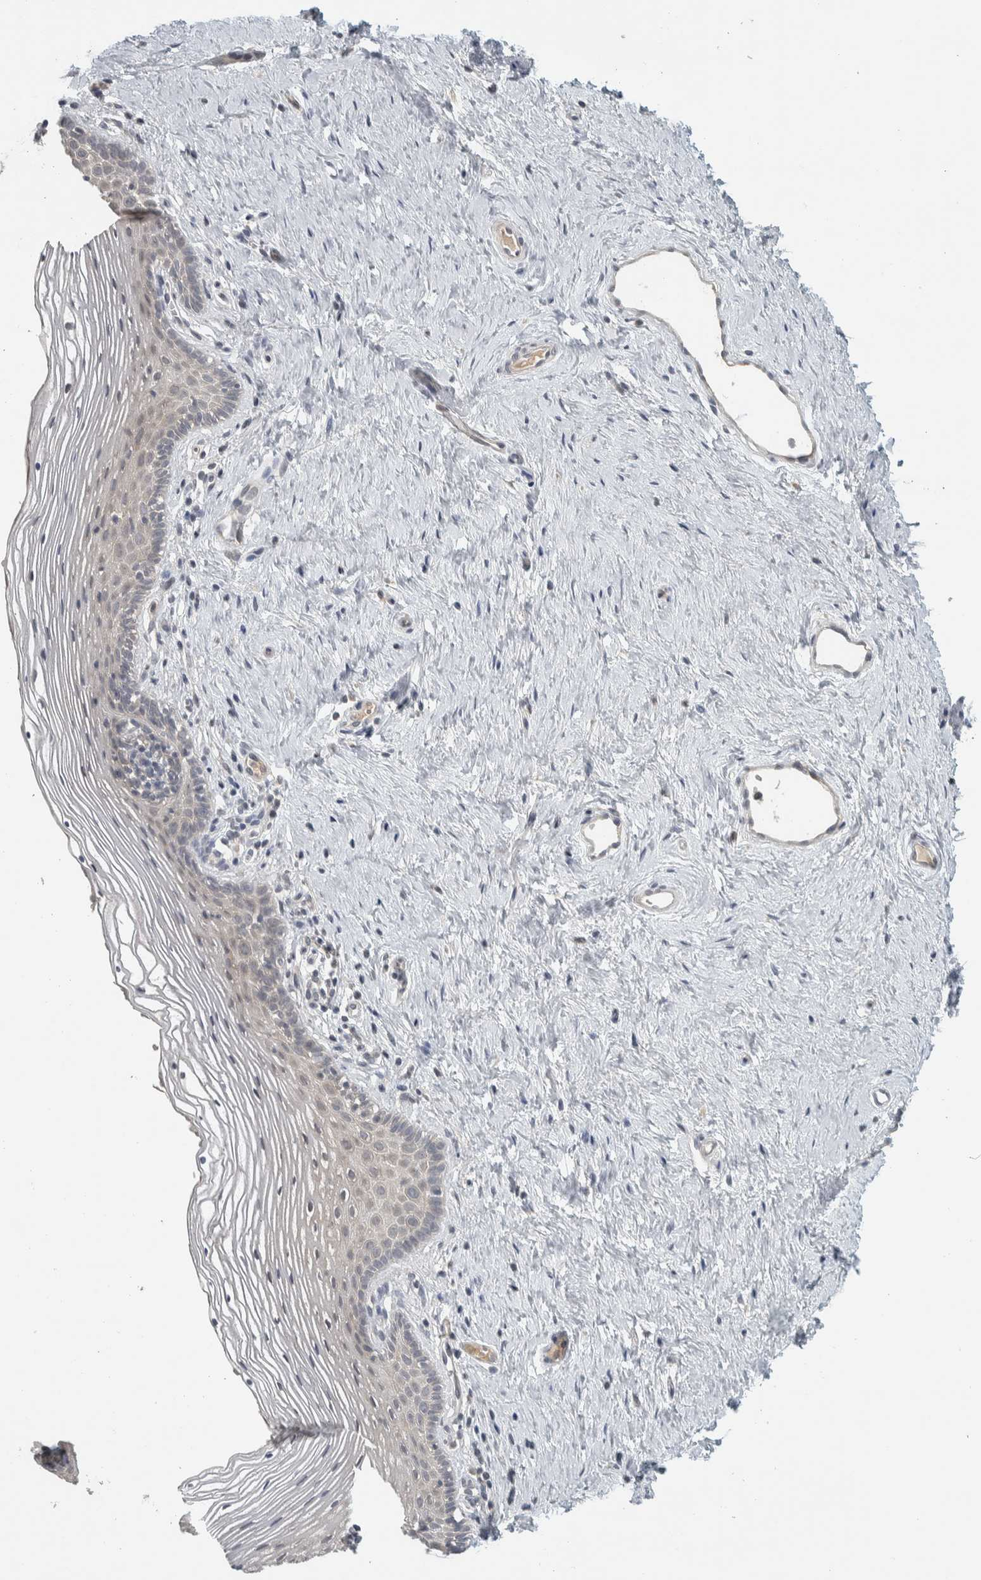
{"staining": {"intensity": "negative", "quantity": "none", "location": "none"}, "tissue": "vagina", "cell_type": "Squamous epithelial cells", "image_type": "normal", "snomed": [{"axis": "morphology", "description": "Normal tissue, NOS"}, {"axis": "topography", "description": "Vagina"}], "caption": "Immunohistochemistry of benign vagina displays no expression in squamous epithelial cells.", "gene": "AFP", "patient": {"sex": "female", "age": 32}}